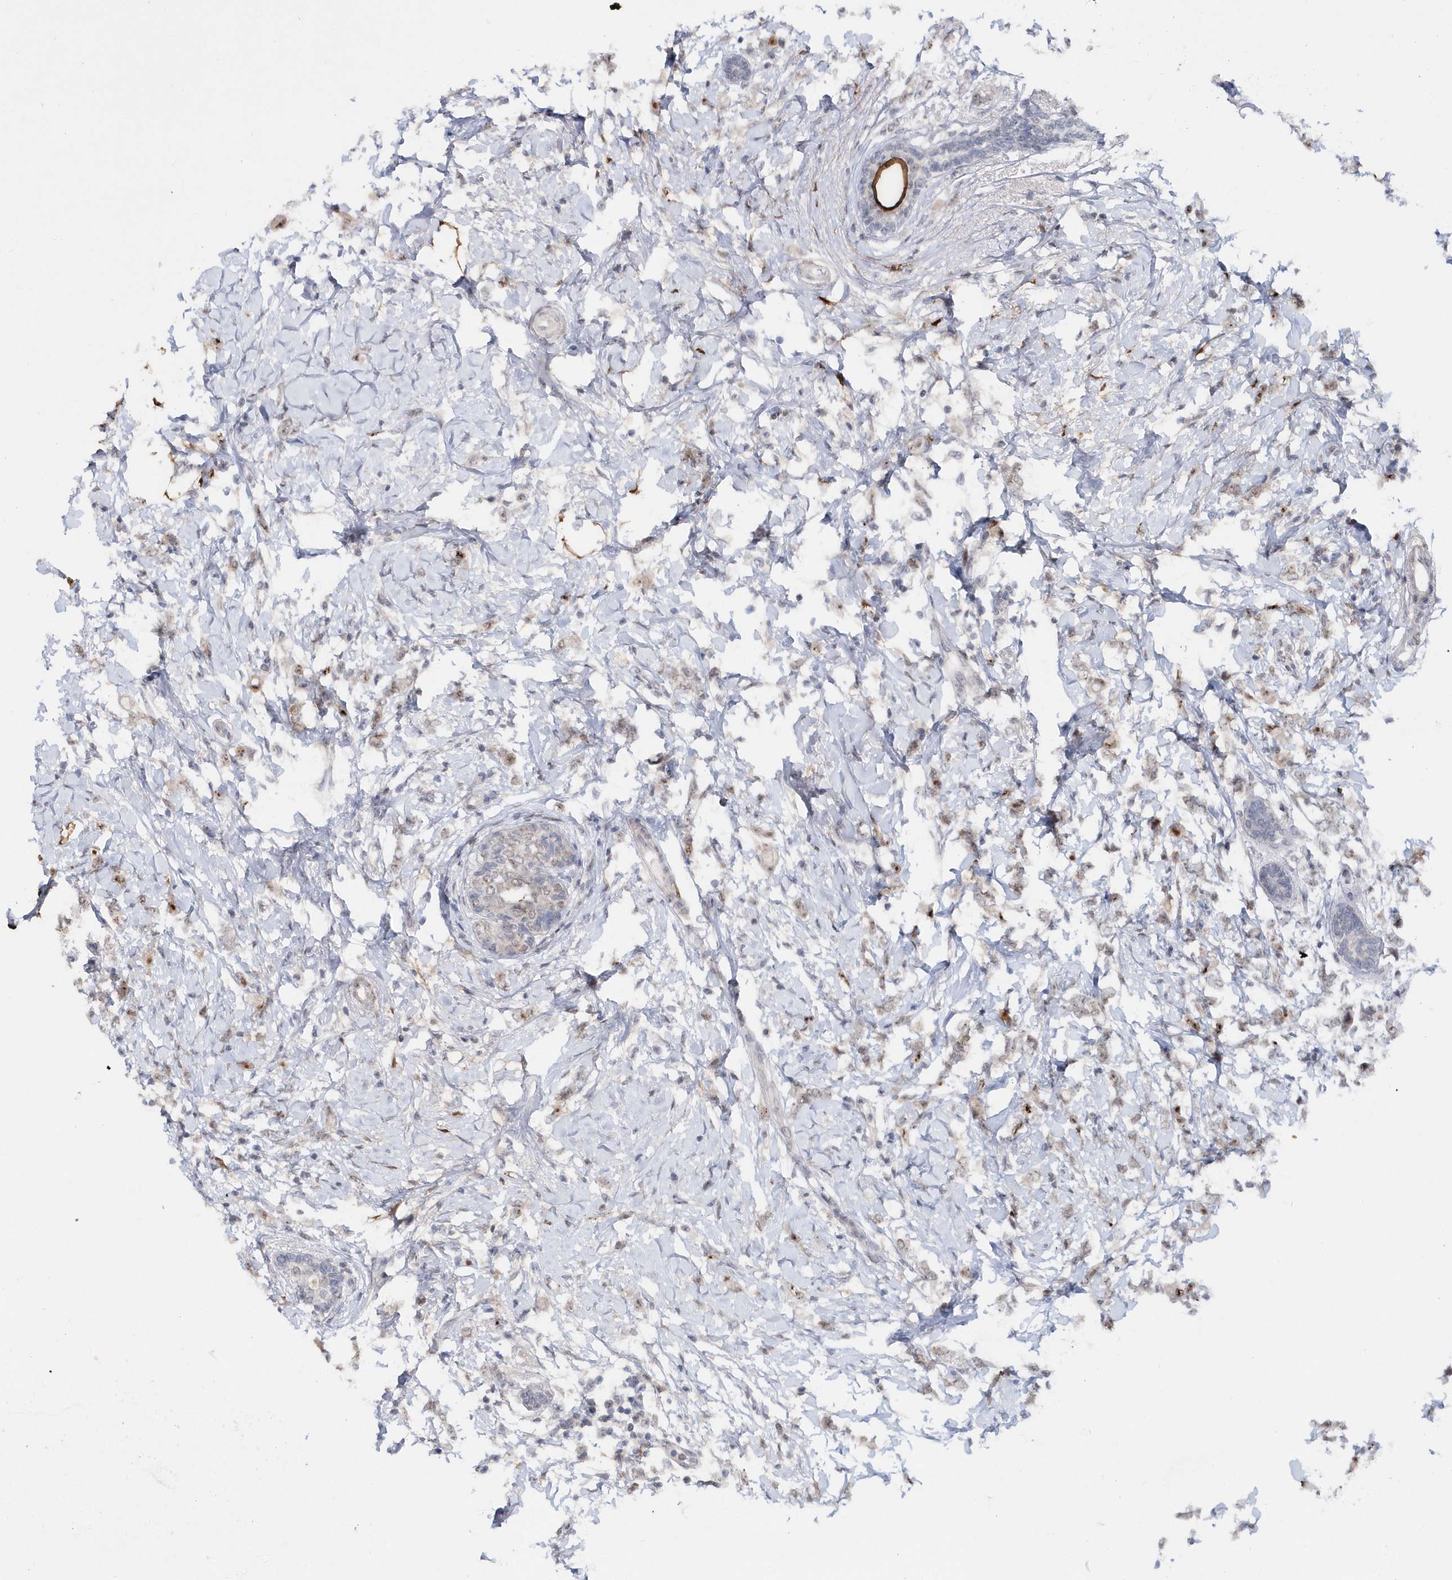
{"staining": {"intensity": "negative", "quantity": "none", "location": "none"}, "tissue": "breast cancer", "cell_type": "Tumor cells", "image_type": "cancer", "snomed": [{"axis": "morphology", "description": "Normal tissue, NOS"}, {"axis": "morphology", "description": "Lobular carcinoma"}, {"axis": "topography", "description": "Breast"}], "caption": "Tumor cells show no significant protein expression in breast cancer.", "gene": "ASCL4", "patient": {"sex": "female", "age": 47}}